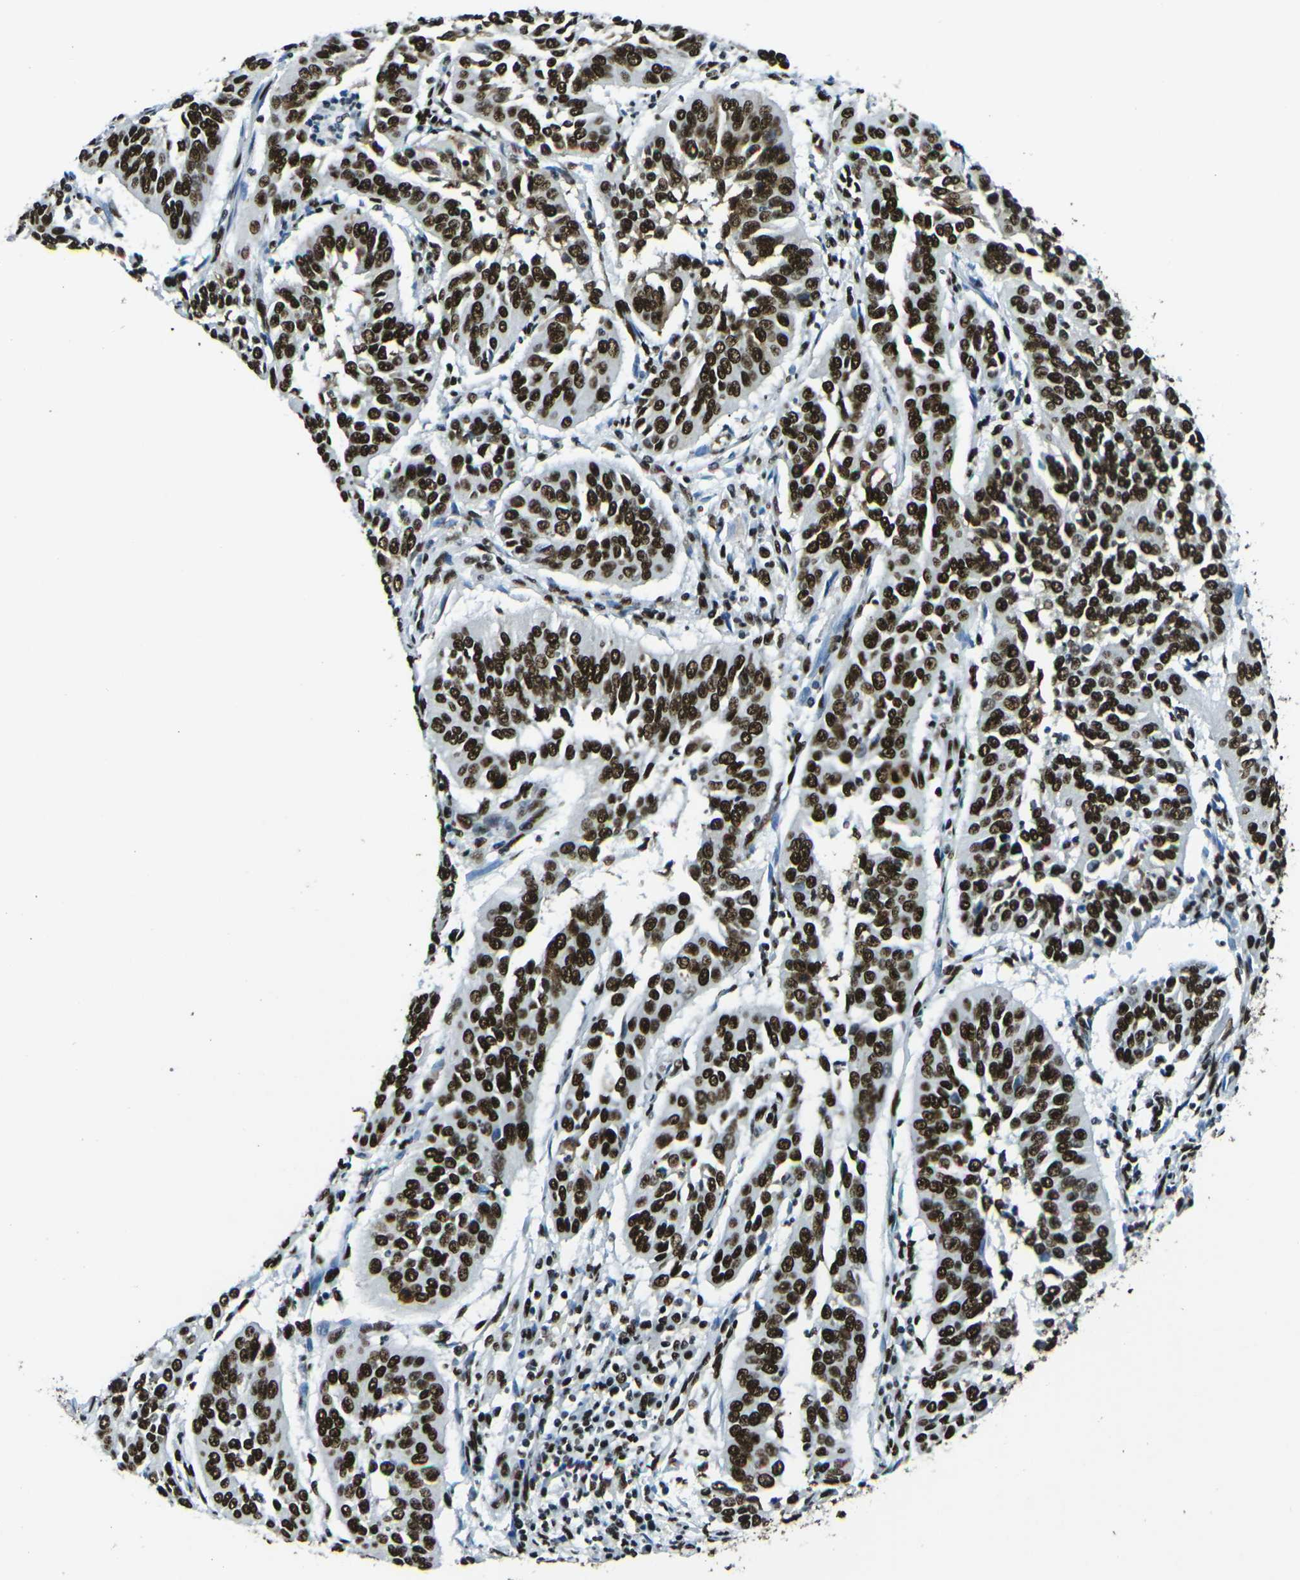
{"staining": {"intensity": "strong", "quantity": ">75%", "location": "nuclear"}, "tissue": "cervical cancer", "cell_type": "Tumor cells", "image_type": "cancer", "snomed": [{"axis": "morphology", "description": "Normal tissue, NOS"}, {"axis": "morphology", "description": "Squamous cell carcinoma, NOS"}, {"axis": "topography", "description": "Cervix"}], "caption": "The photomicrograph reveals a brown stain indicating the presence of a protein in the nuclear of tumor cells in cervical cancer (squamous cell carcinoma).", "gene": "HNRNPL", "patient": {"sex": "female", "age": 39}}